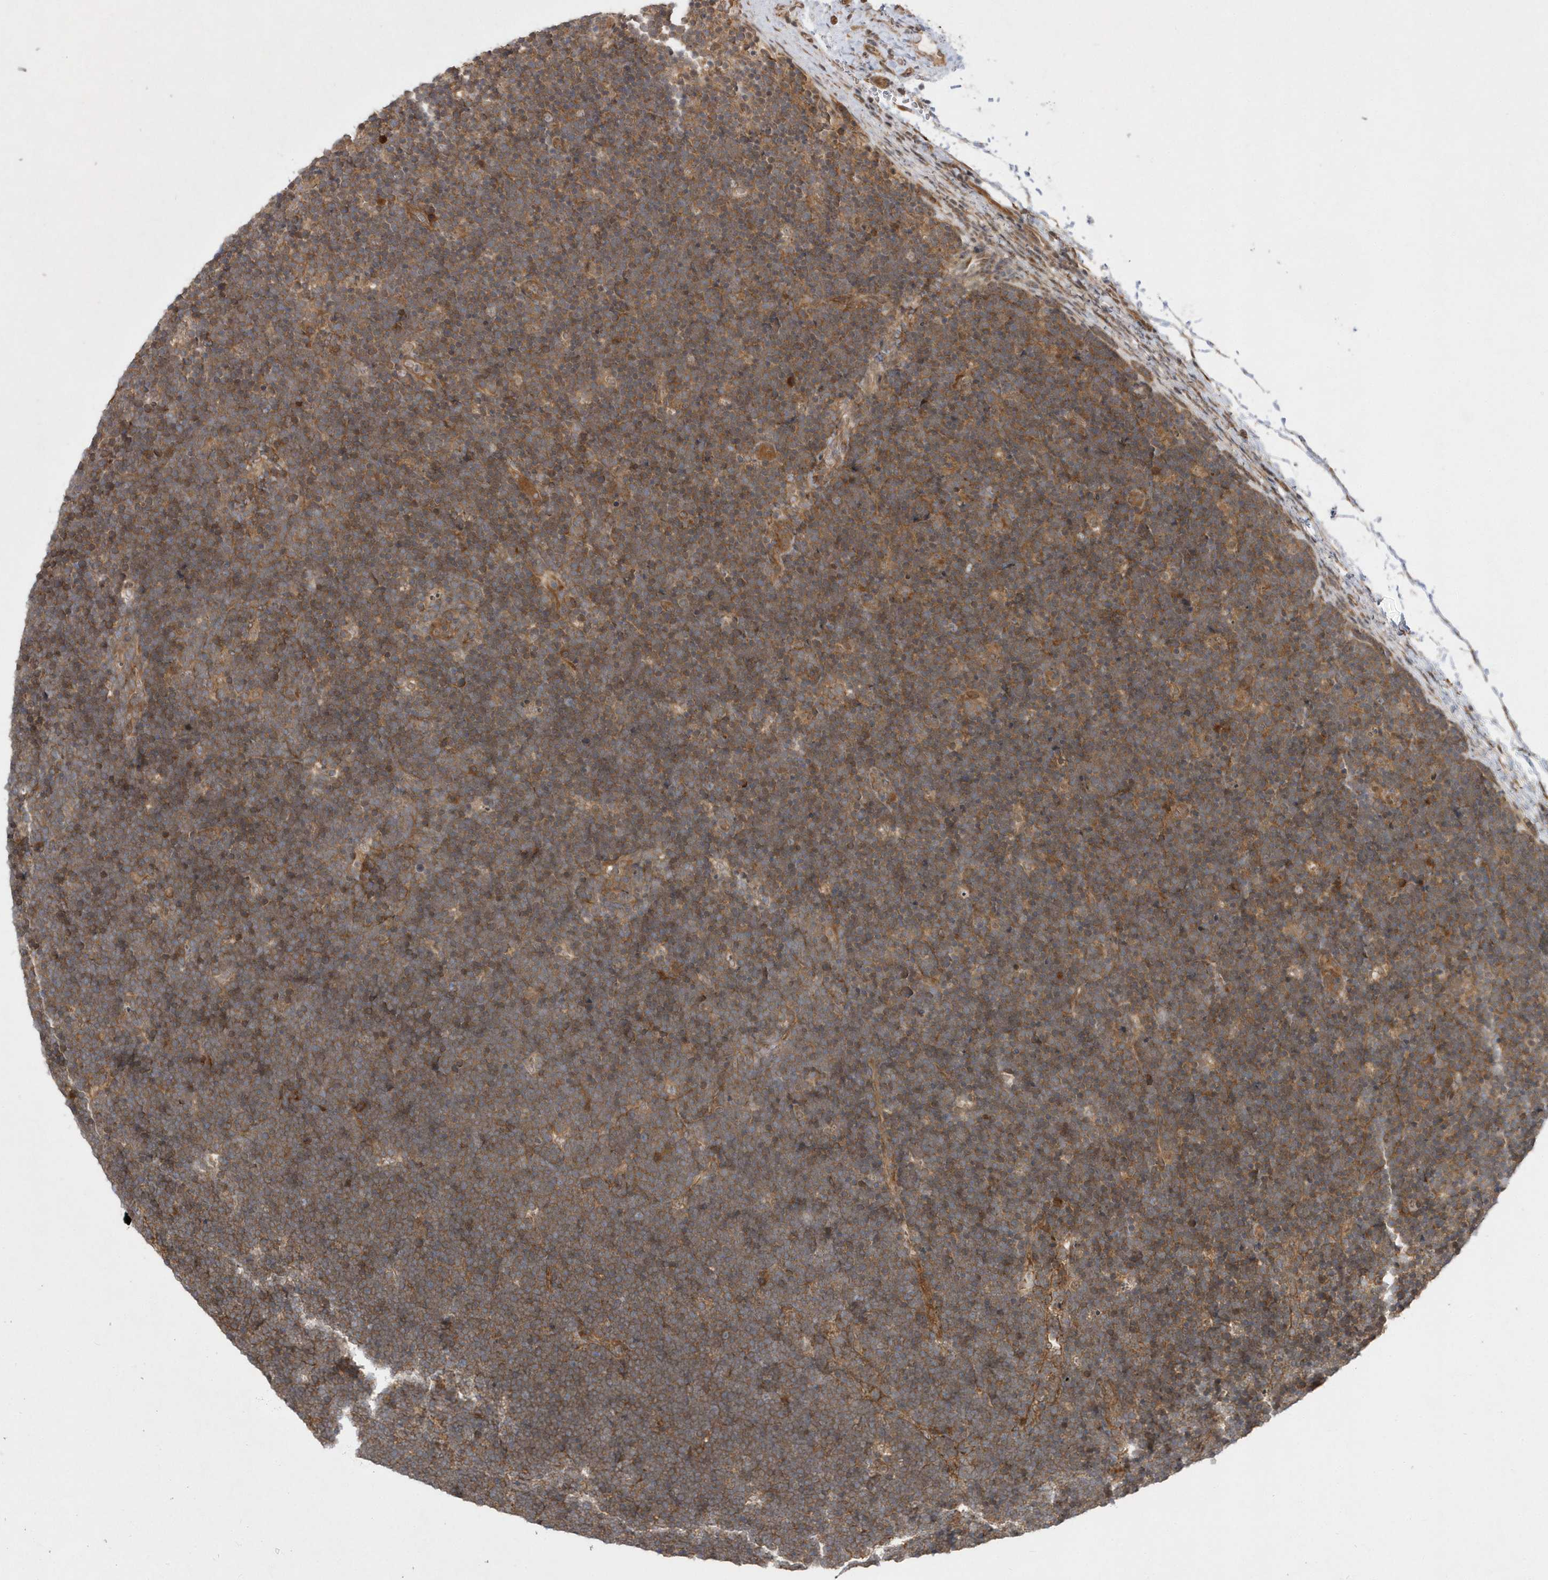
{"staining": {"intensity": "moderate", "quantity": ">75%", "location": "cytoplasmic/membranous"}, "tissue": "lymphoma", "cell_type": "Tumor cells", "image_type": "cancer", "snomed": [{"axis": "morphology", "description": "Malignant lymphoma, non-Hodgkin's type, High grade"}, {"axis": "topography", "description": "Lymph node"}], "caption": "A high-resolution photomicrograph shows immunohistochemistry staining of lymphoma, which displays moderate cytoplasmic/membranous staining in about >75% of tumor cells. The staining is performed using DAB (3,3'-diaminobenzidine) brown chromogen to label protein expression. The nuclei are counter-stained blue using hematoxylin.", "gene": "GFM2", "patient": {"sex": "male", "age": 13}}